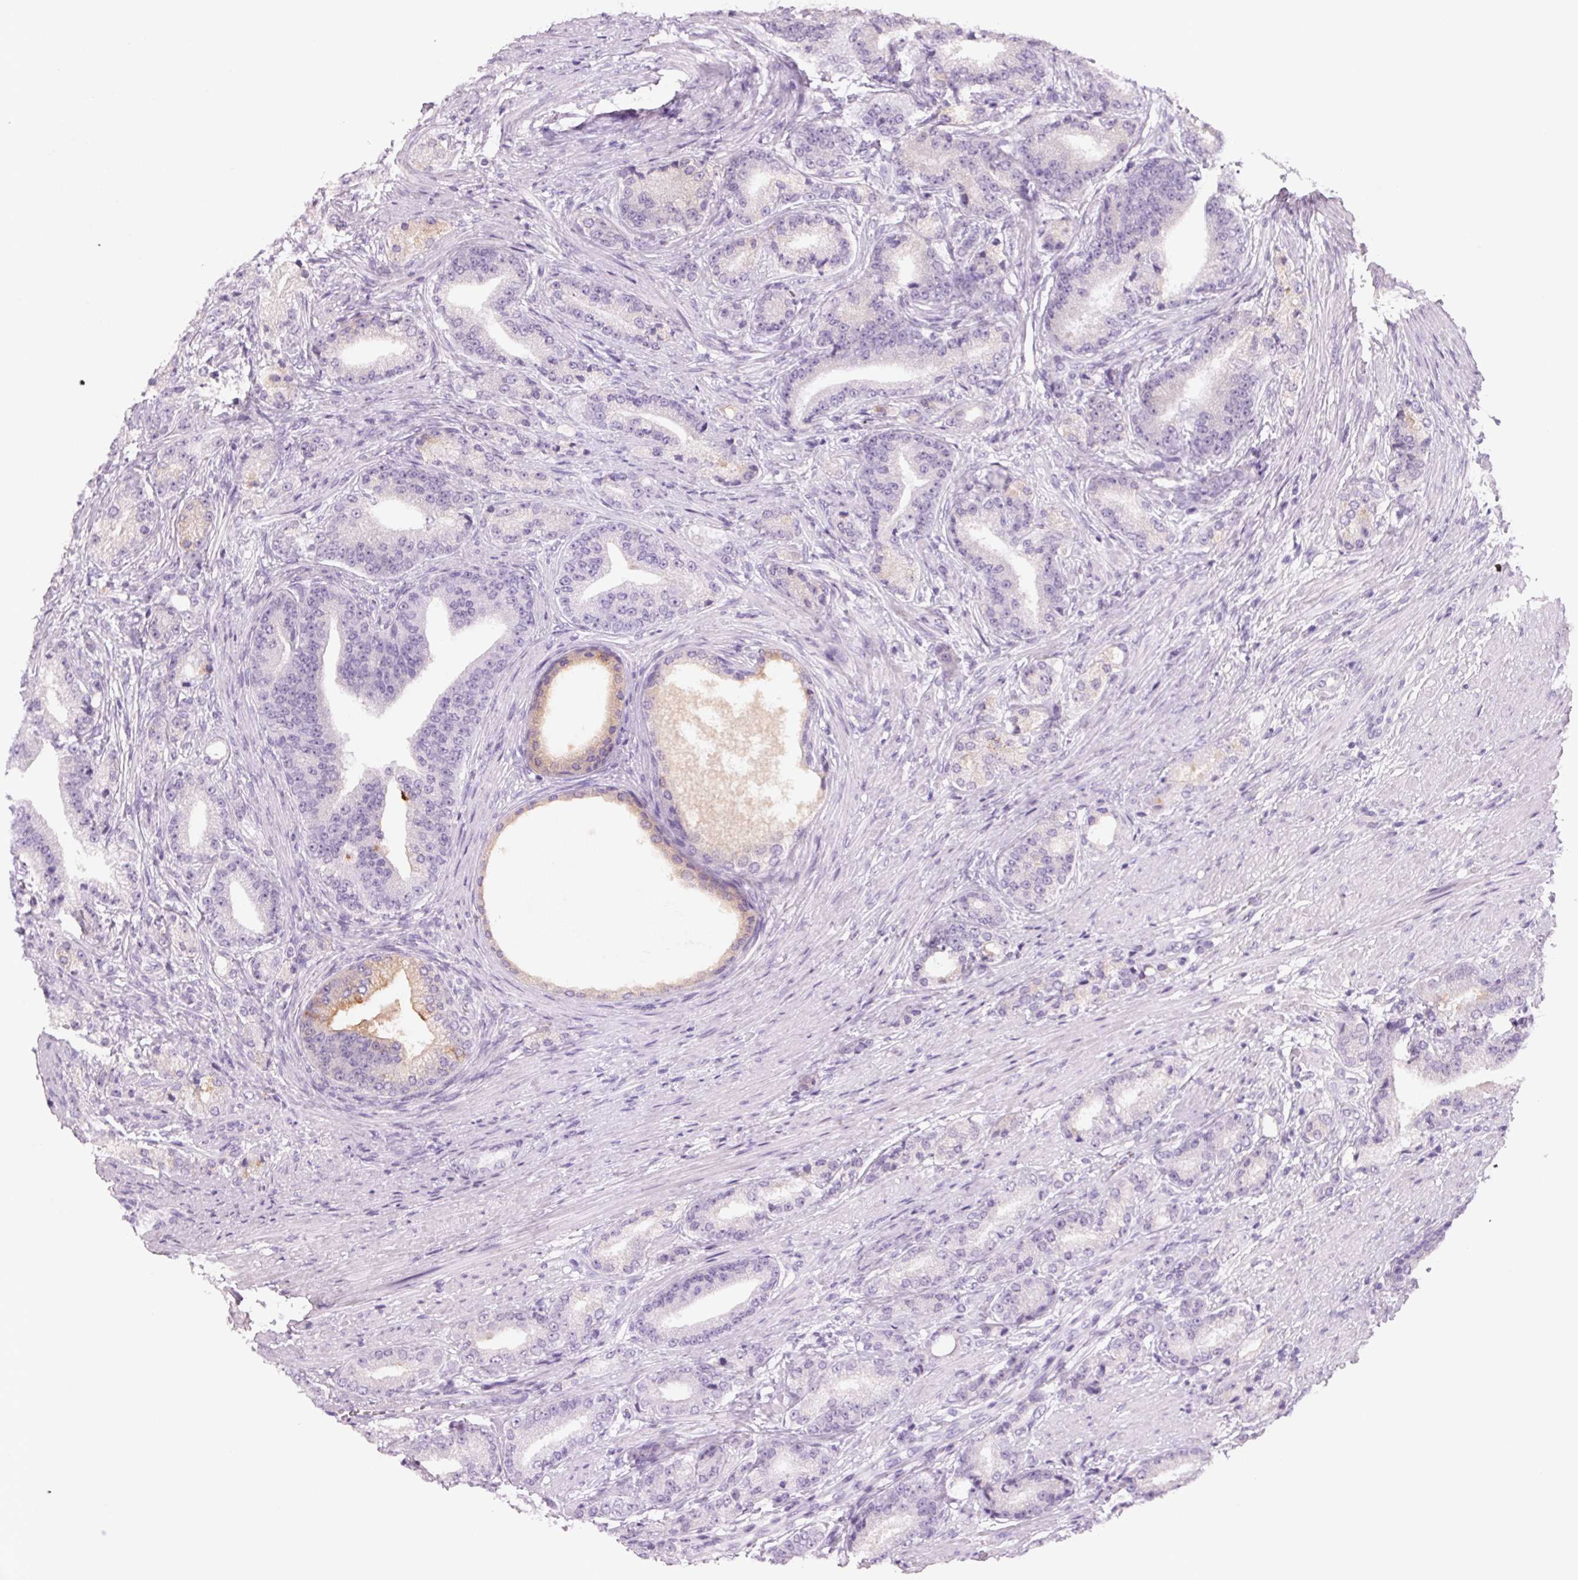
{"staining": {"intensity": "negative", "quantity": "none", "location": "none"}, "tissue": "prostate cancer", "cell_type": "Tumor cells", "image_type": "cancer", "snomed": [{"axis": "morphology", "description": "Adenocarcinoma, High grade"}, {"axis": "topography", "description": "Prostate and seminal vesicle, NOS"}], "caption": "Prostate cancer was stained to show a protein in brown. There is no significant positivity in tumor cells.", "gene": "ADAM20", "patient": {"sex": "male", "age": 61}}